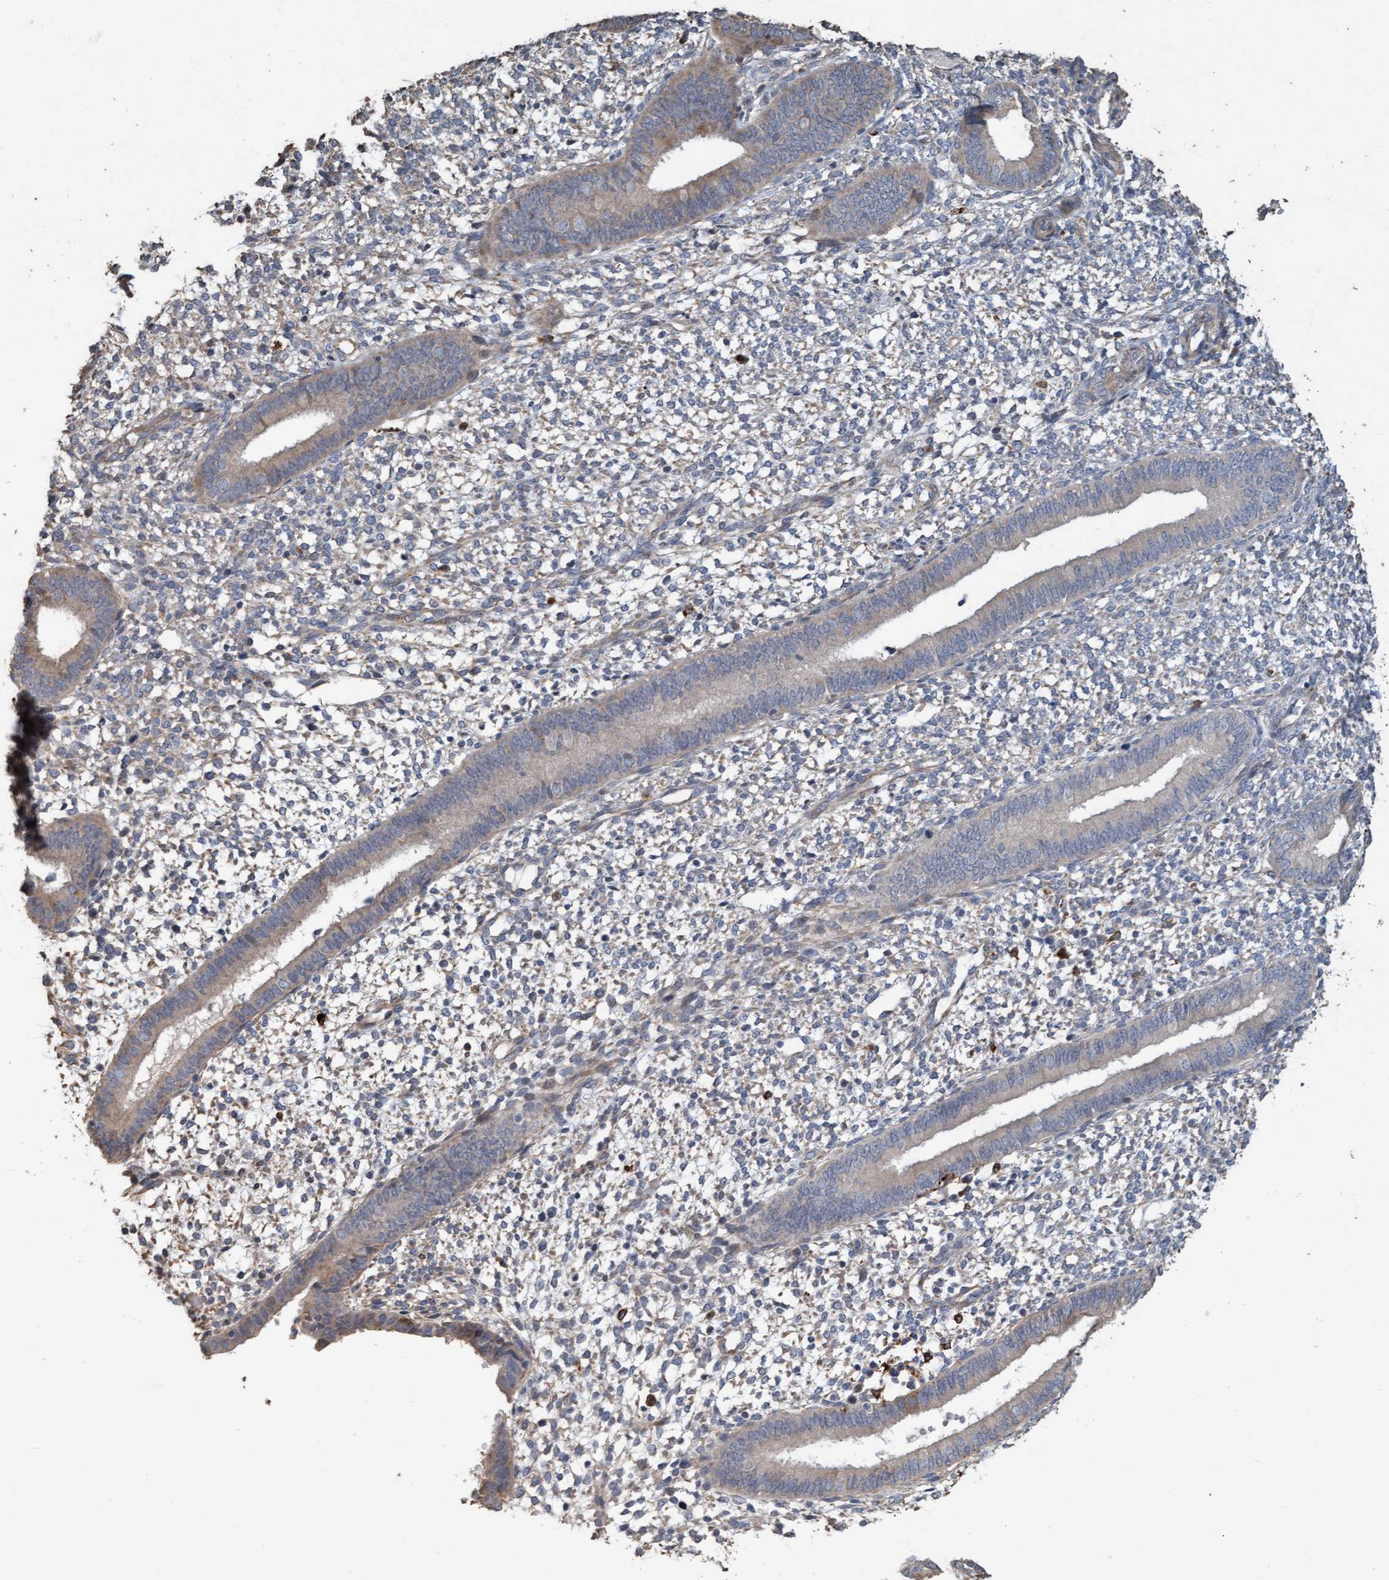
{"staining": {"intensity": "weak", "quantity": "<25%", "location": "cytoplasmic/membranous"}, "tissue": "endometrium", "cell_type": "Cells in endometrial stroma", "image_type": "normal", "snomed": [{"axis": "morphology", "description": "Normal tissue, NOS"}, {"axis": "topography", "description": "Endometrium"}], "caption": "A histopathology image of endometrium stained for a protein displays no brown staining in cells in endometrial stroma. (DAB immunohistochemistry (IHC) with hematoxylin counter stain).", "gene": "LONRF1", "patient": {"sex": "female", "age": 46}}